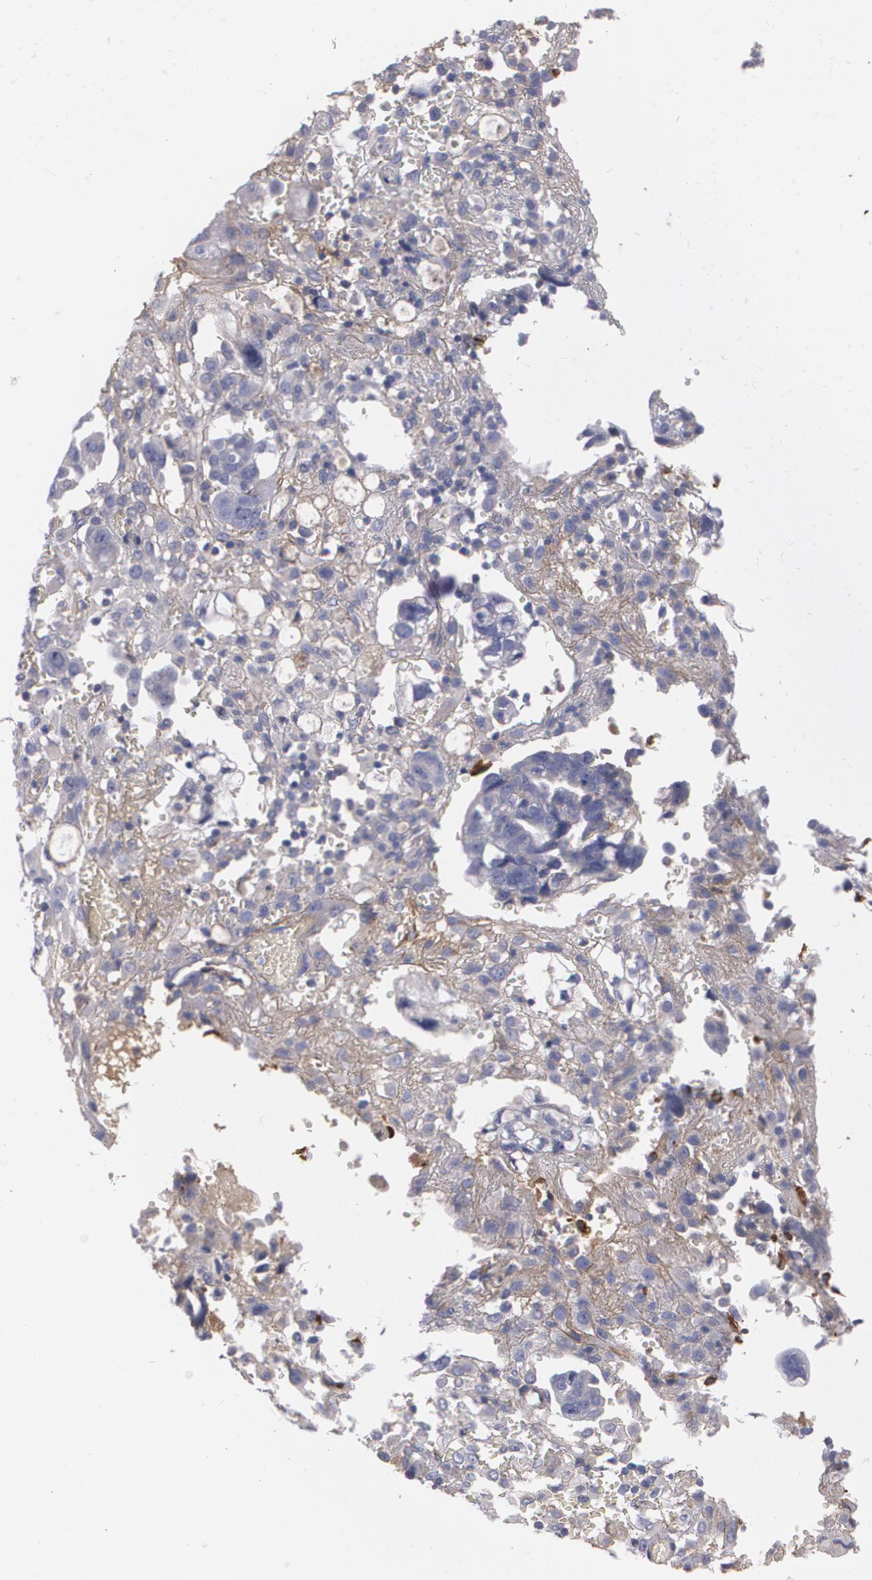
{"staining": {"intensity": "negative", "quantity": "none", "location": "none"}, "tissue": "ovarian cancer", "cell_type": "Tumor cells", "image_type": "cancer", "snomed": [{"axis": "morphology", "description": "Normal tissue, NOS"}, {"axis": "morphology", "description": "Cystadenocarcinoma, serous, NOS"}, {"axis": "topography", "description": "Fallopian tube"}, {"axis": "topography", "description": "Ovary"}], "caption": "Immunohistochemical staining of ovarian cancer exhibits no significant expression in tumor cells.", "gene": "FBLN1", "patient": {"sex": "female", "age": 56}}